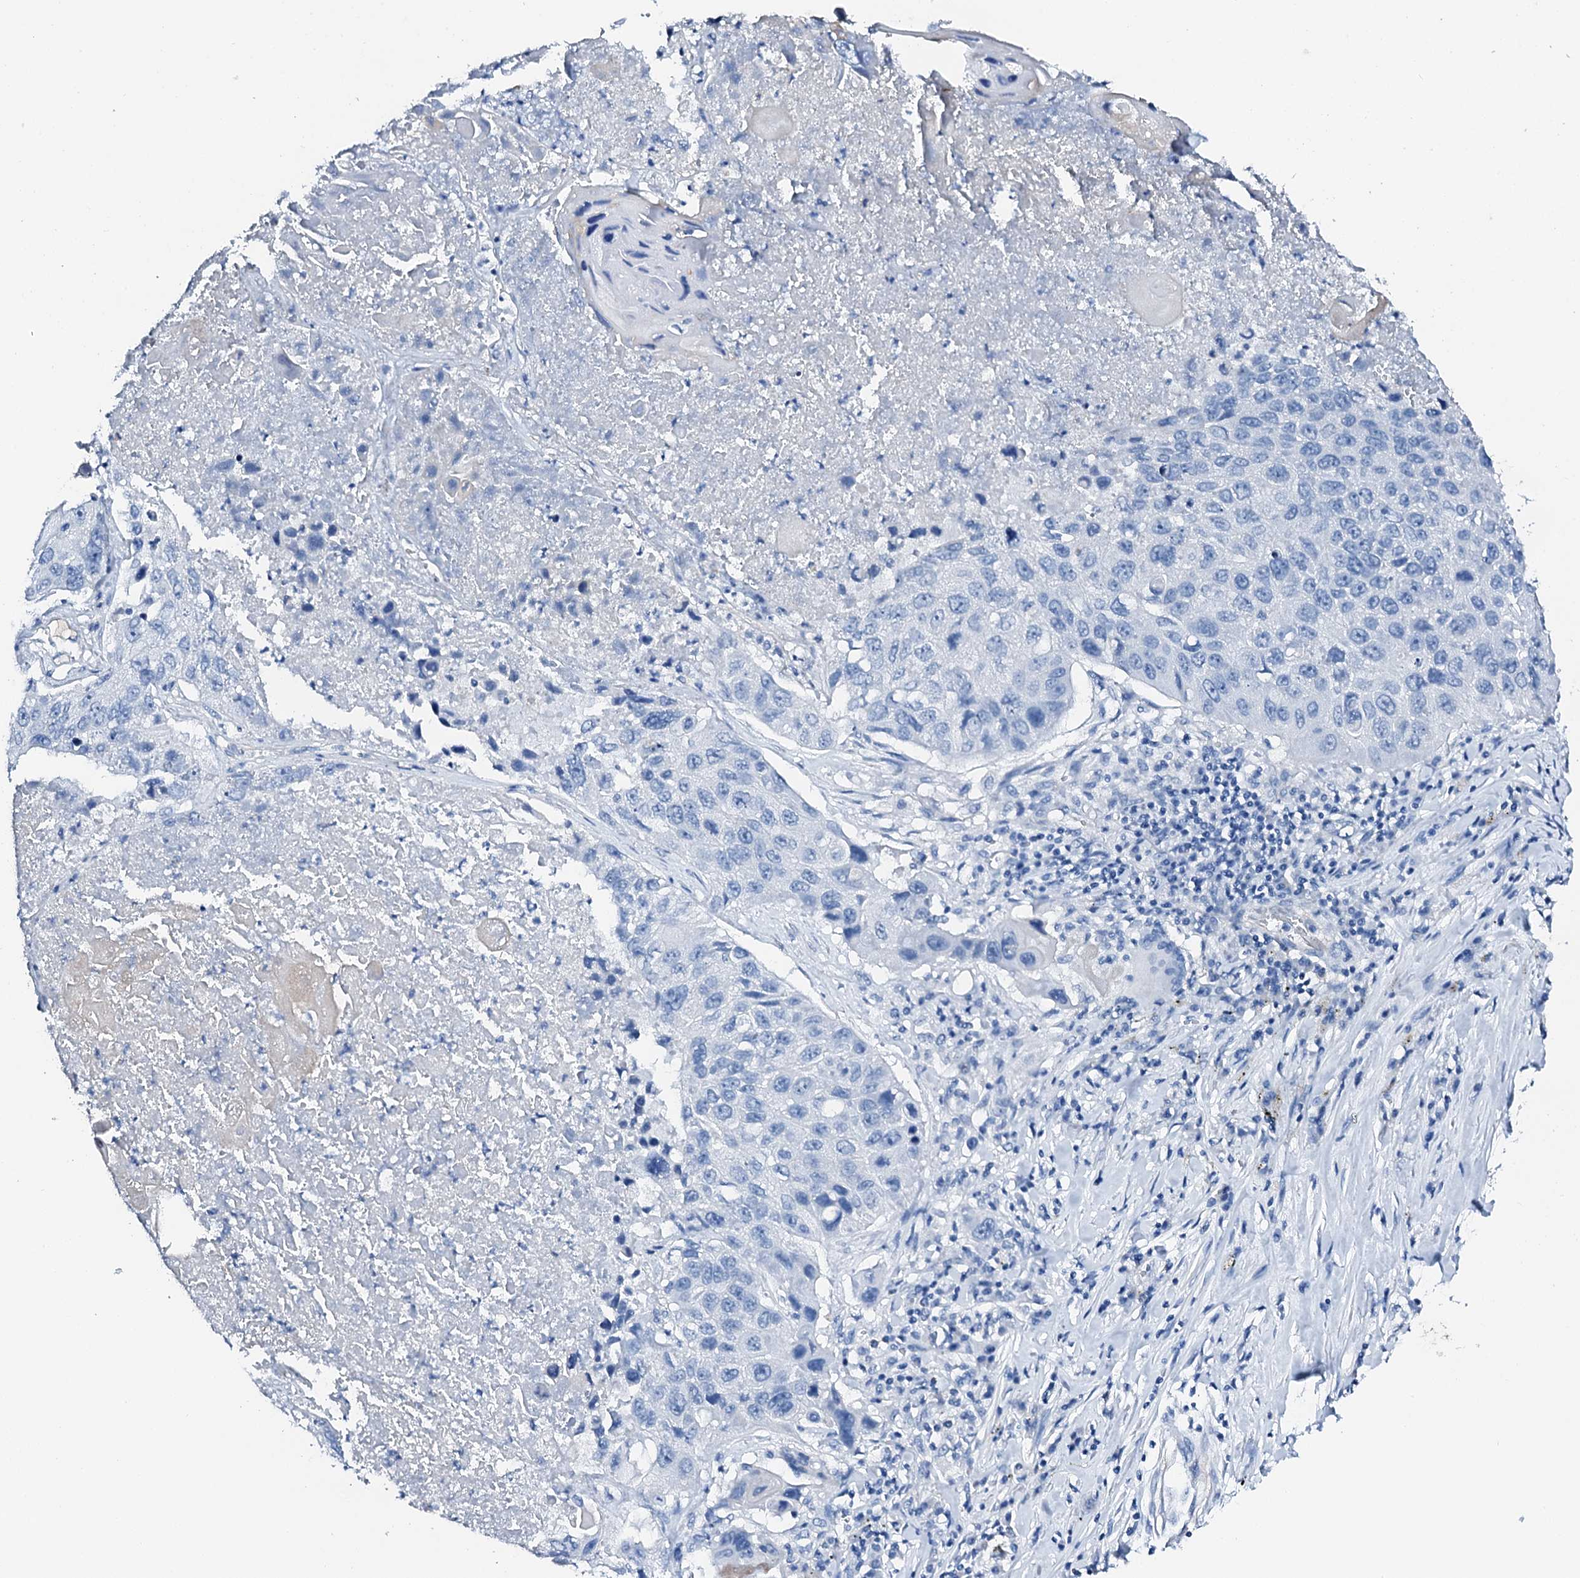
{"staining": {"intensity": "negative", "quantity": "none", "location": "none"}, "tissue": "lung cancer", "cell_type": "Tumor cells", "image_type": "cancer", "snomed": [{"axis": "morphology", "description": "Squamous cell carcinoma, NOS"}, {"axis": "topography", "description": "Lung"}], "caption": "Image shows no significant protein positivity in tumor cells of squamous cell carcinoma (lung).", "gene": "PTH", "patient": {"sex": "male", "age": 61}}